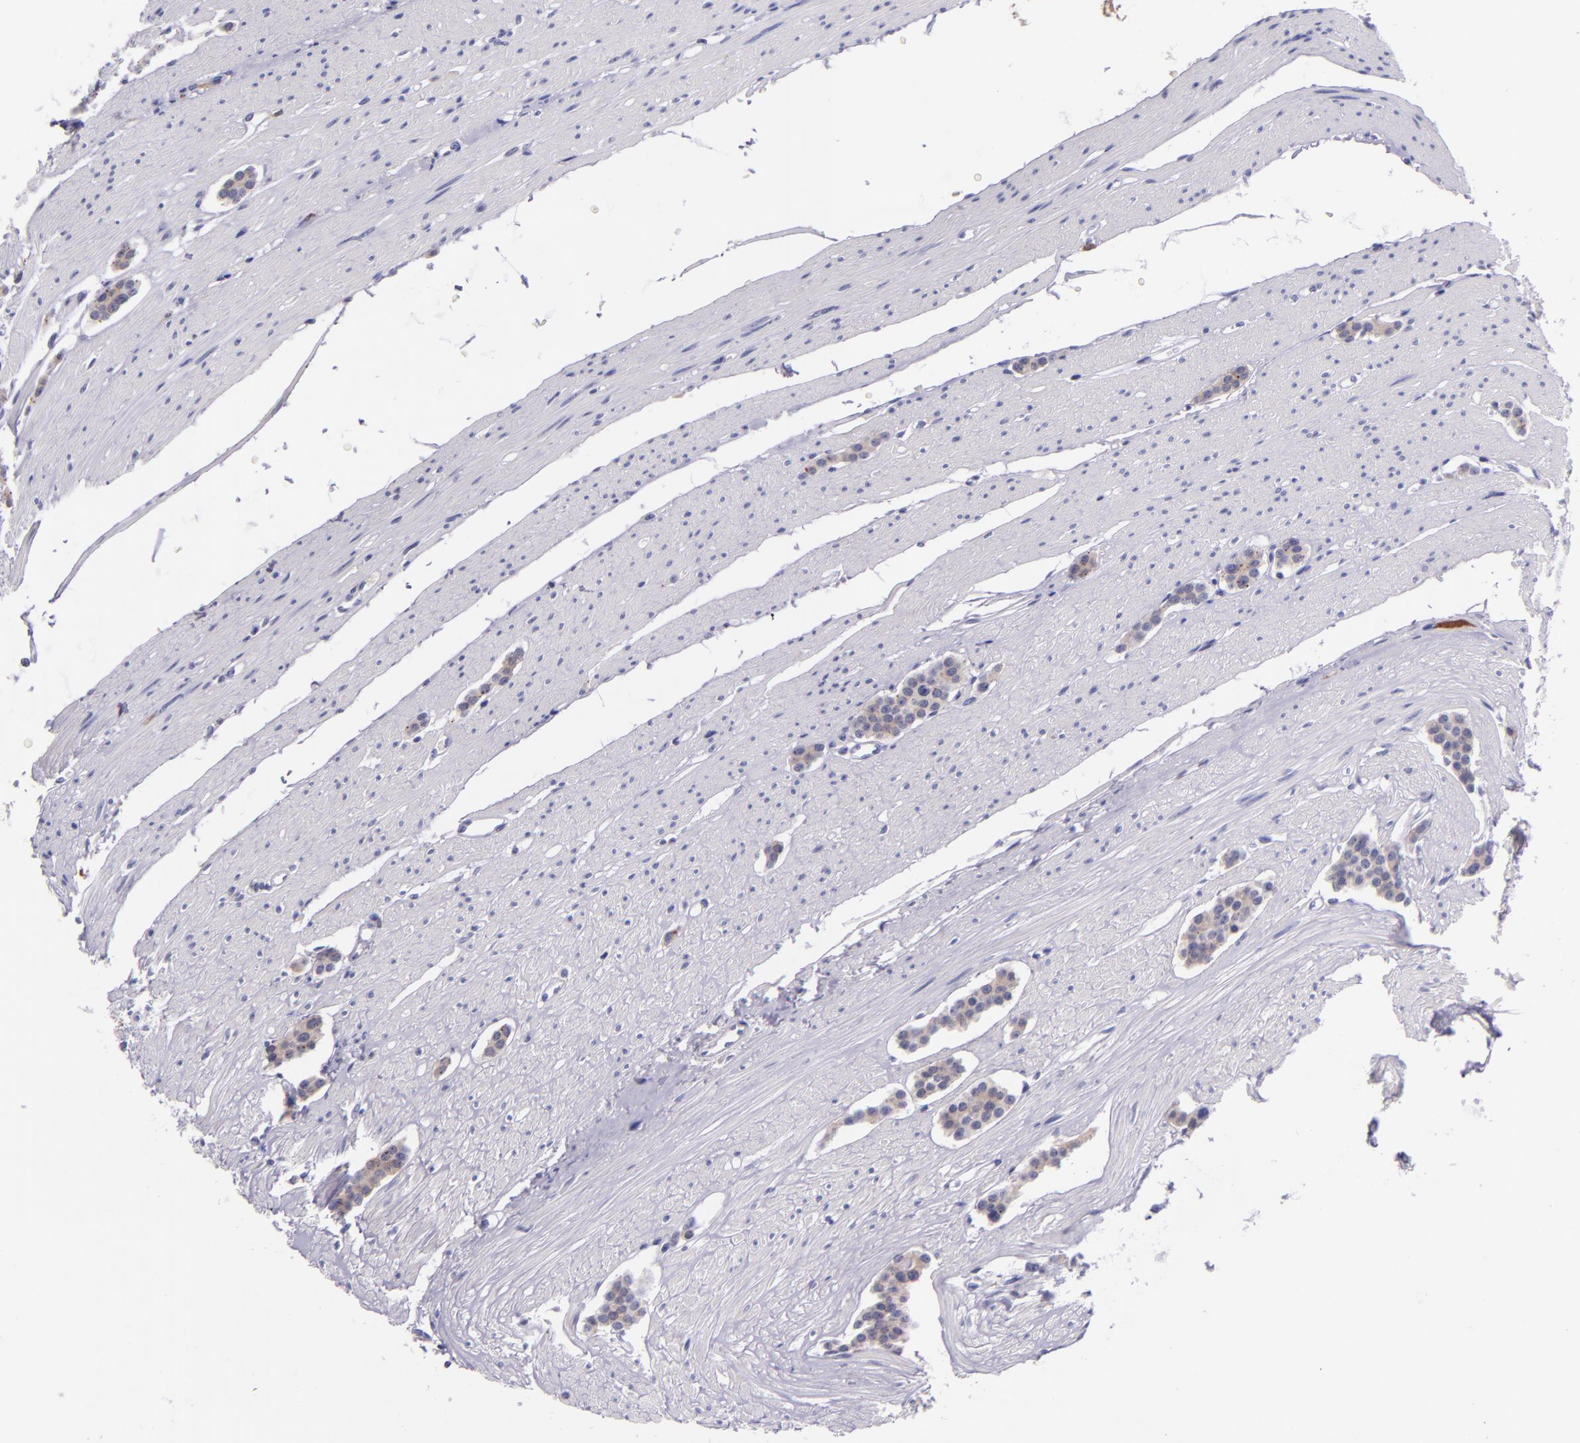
{"staining": {"intensity": "weak", "quantity": ">75%", "location": "cytoplasmic/membranous"}, "tissue": "carcinoid", "cell_type": "Tumor cells", "image_type": "cancer", "snomed": [{"axis": "morphology", "description": "Carcinoid, malignant, NOS"}, {"axis": "topography", "description": "Small intestine"}], "caption": "This image reveals IHC staining of human malignant carcinoid, with low weak cytoplasmic/membranous positivity in approximately >75% of tumor cells.", "gene": "KNG1", "patient": {"sex": "male", "age": 60}}